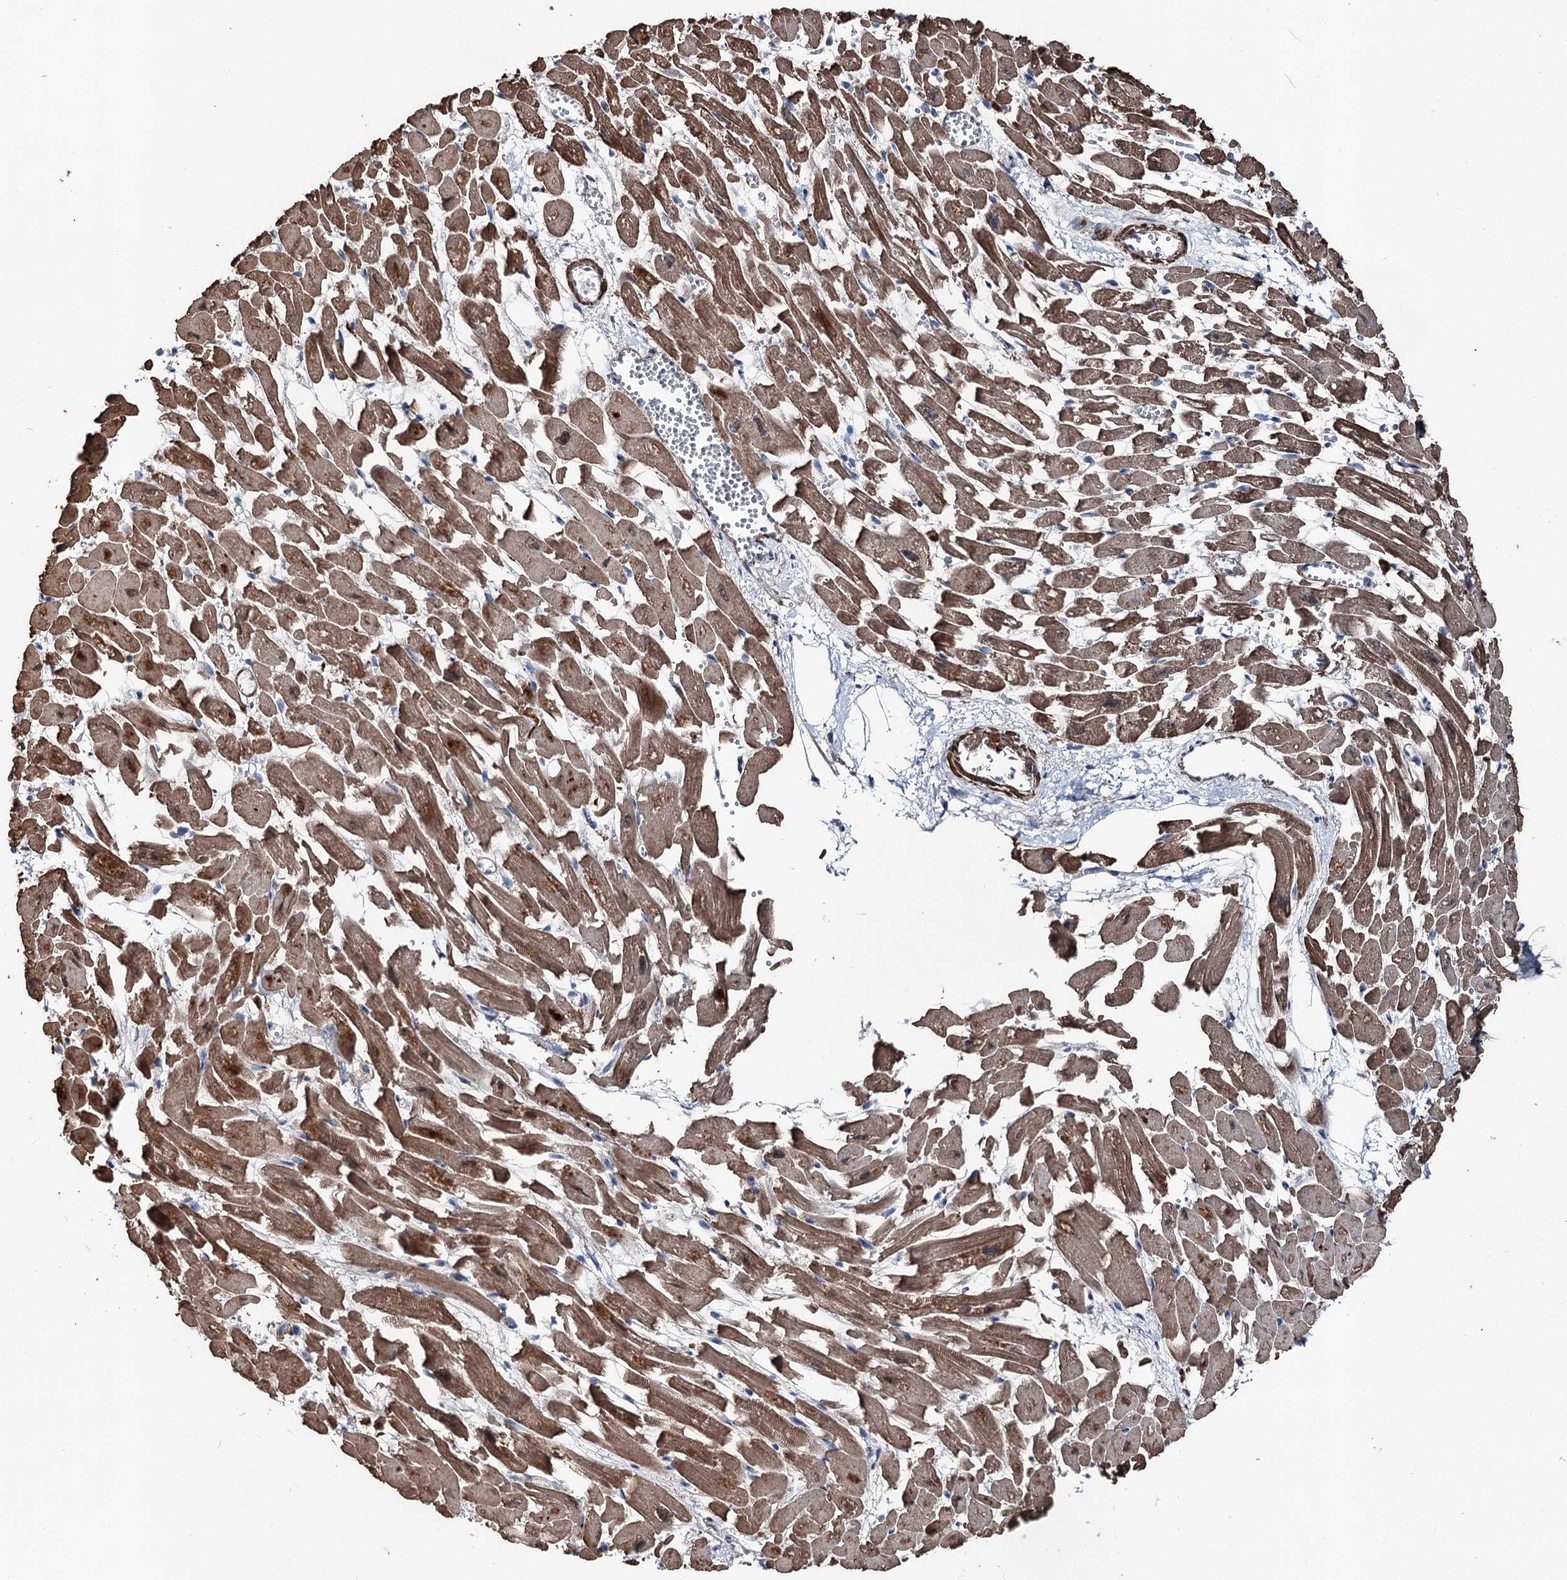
{"staining": {"intensity": "moderate", "quantity": ">75%", "location": "cytoplasmic/membranous"}, "tissue": "heart muscle", "cell_type": "Cardiomyocytes", "image_type": "normal", "snomed": [{"axis": "morphology", "description": "Normal tissue, NOS"}, {"axis": "topography", "description": "Heart"}], "caption": "A high-resolution photomicrograph shows immunohistochemistry staining of benign heart muscle, which exhibits moderate cytoplasmic/membranous staining in approximately >75% of cardiomyocytes.", "gene": "DDIAS", "patient": {"sex": "female", "age": 64}}